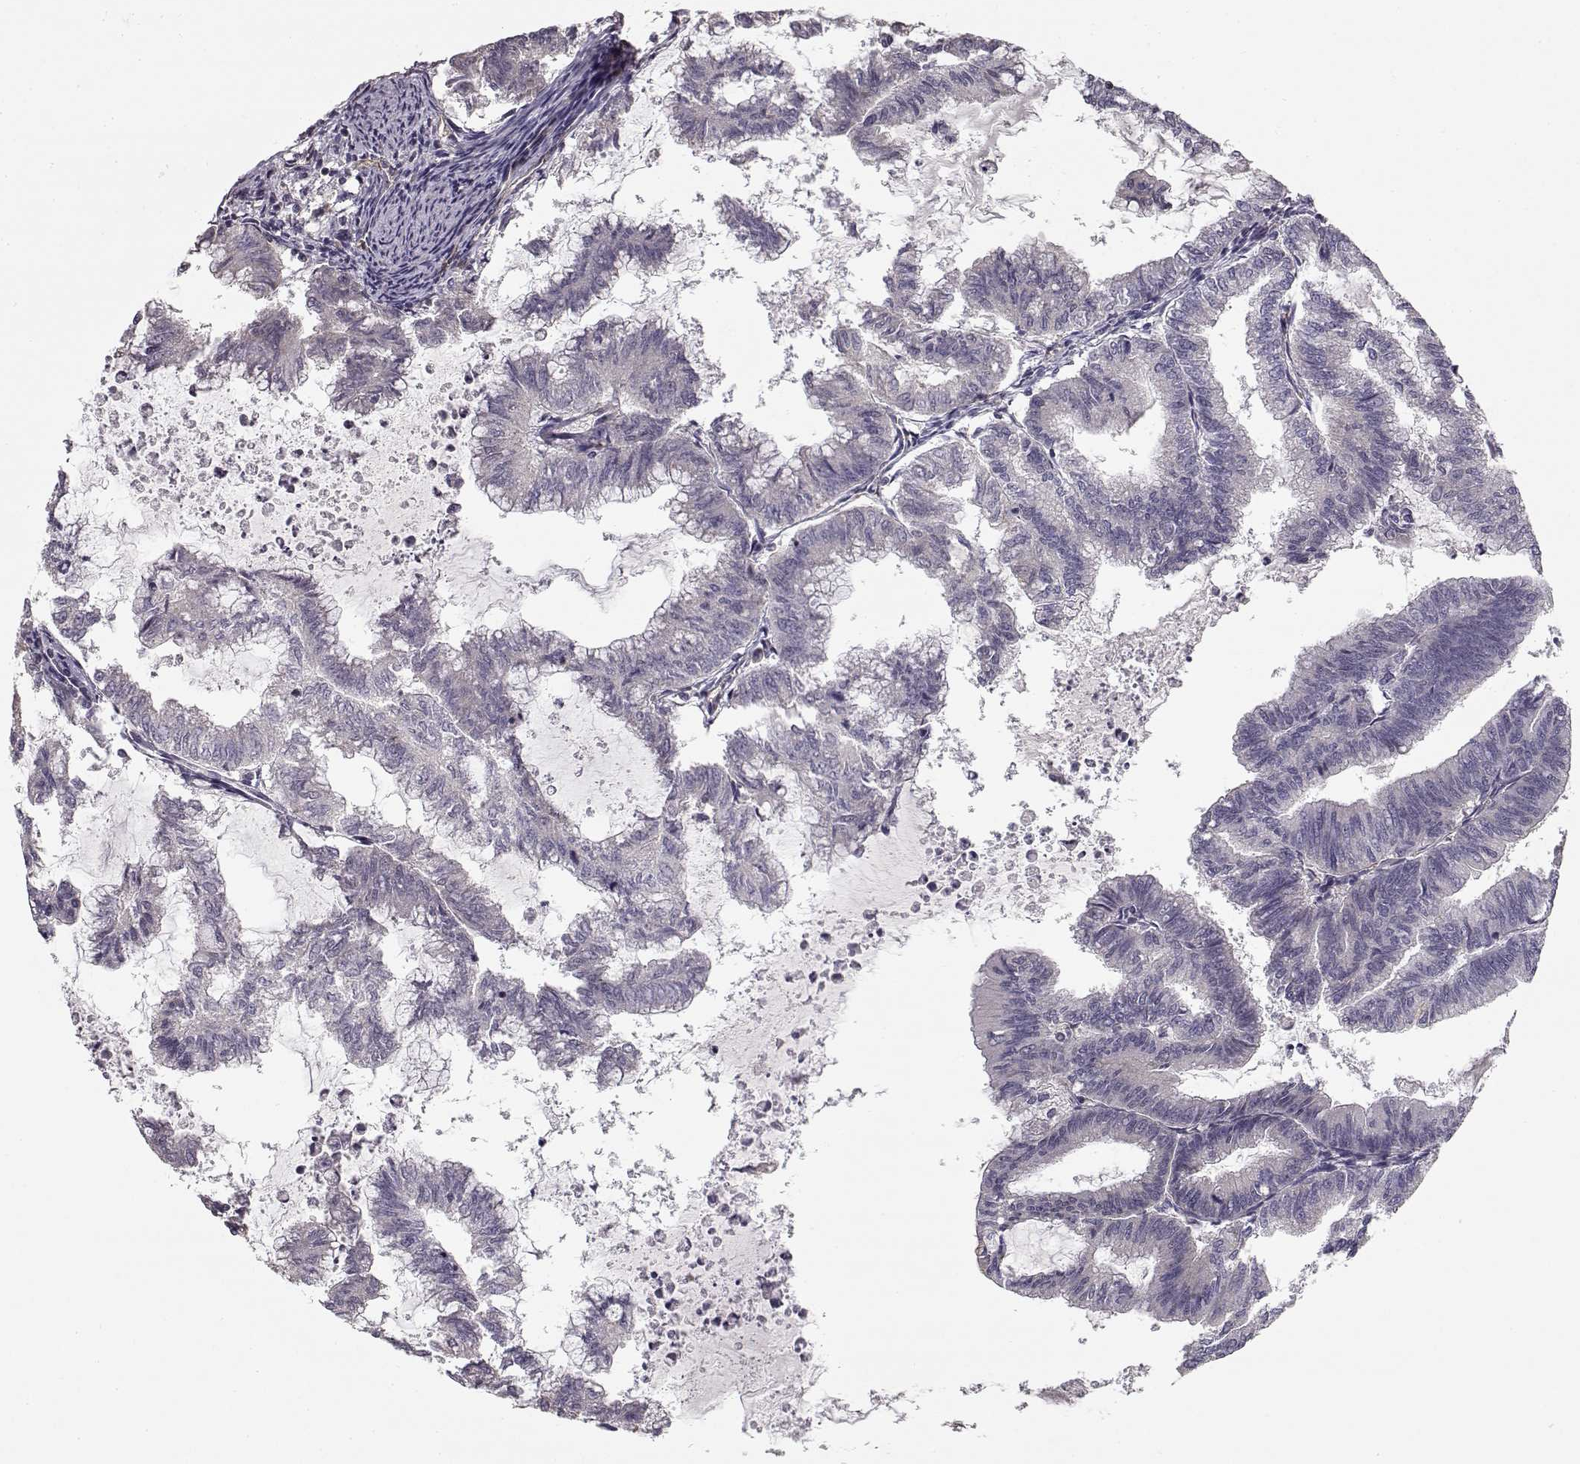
{"staining": {"intensity": "negative", "quantity": "none", "location": "none"}, "tissue": "endometrial cancer", "cell_type": "Tumor cells", "image_type": "cancer", "snomed": [{"axis": "morphology", "description": "Adenocarcinoma, NOS"}, {"axis": "topography", "description": "Endometrium"}], "caption": "There is no significant staining in tumor cells of endometrial adenocarcinoma. (Stains: DAB immunohistochemistry (IHC) with hematoxylin counter stain, Microscopy: brightfield microscopy at high magnification).", "gene": "ERBB3", "patient": {"sex": "female", "age": 79}}